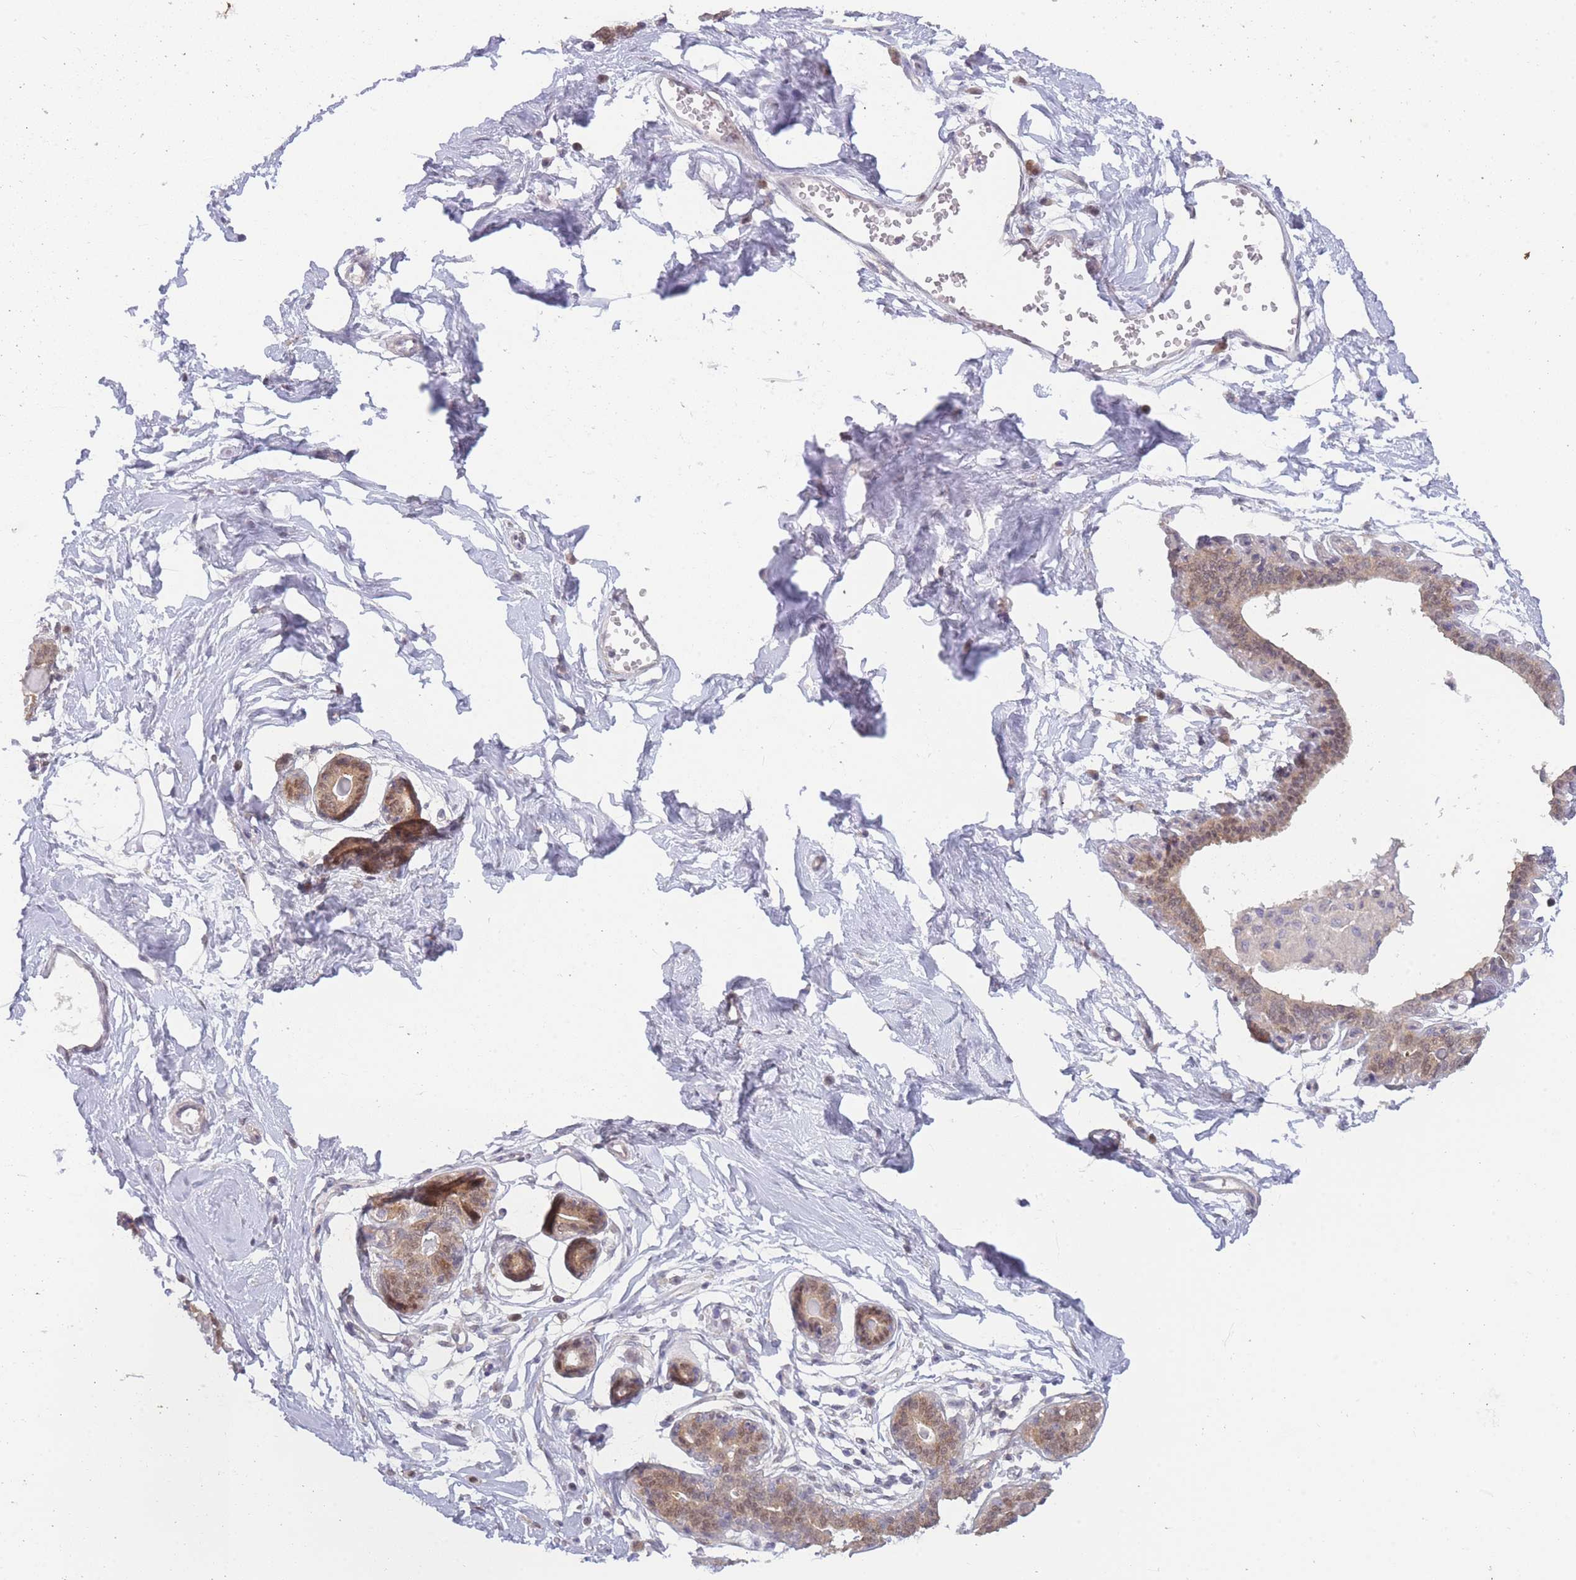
{"staining": {"intensity": "negative", "quantity": "none", "location": "none"}, "tissue": "breast", "cell_type": "Adipocytes", "image_type": "normal", "snomed": [{"axis": "morphology", "description": "Normal tissue, NOS"}, {"axis": "topography", "description": "Breast"}], "caption": "Adipocytes show no significant protein positivity in benign breast. (DAB (3,3'-diaminobenzidine) IHC, high magnification).", "gene": "MRI1", "patient": {"sex": "female", "age": 45}}